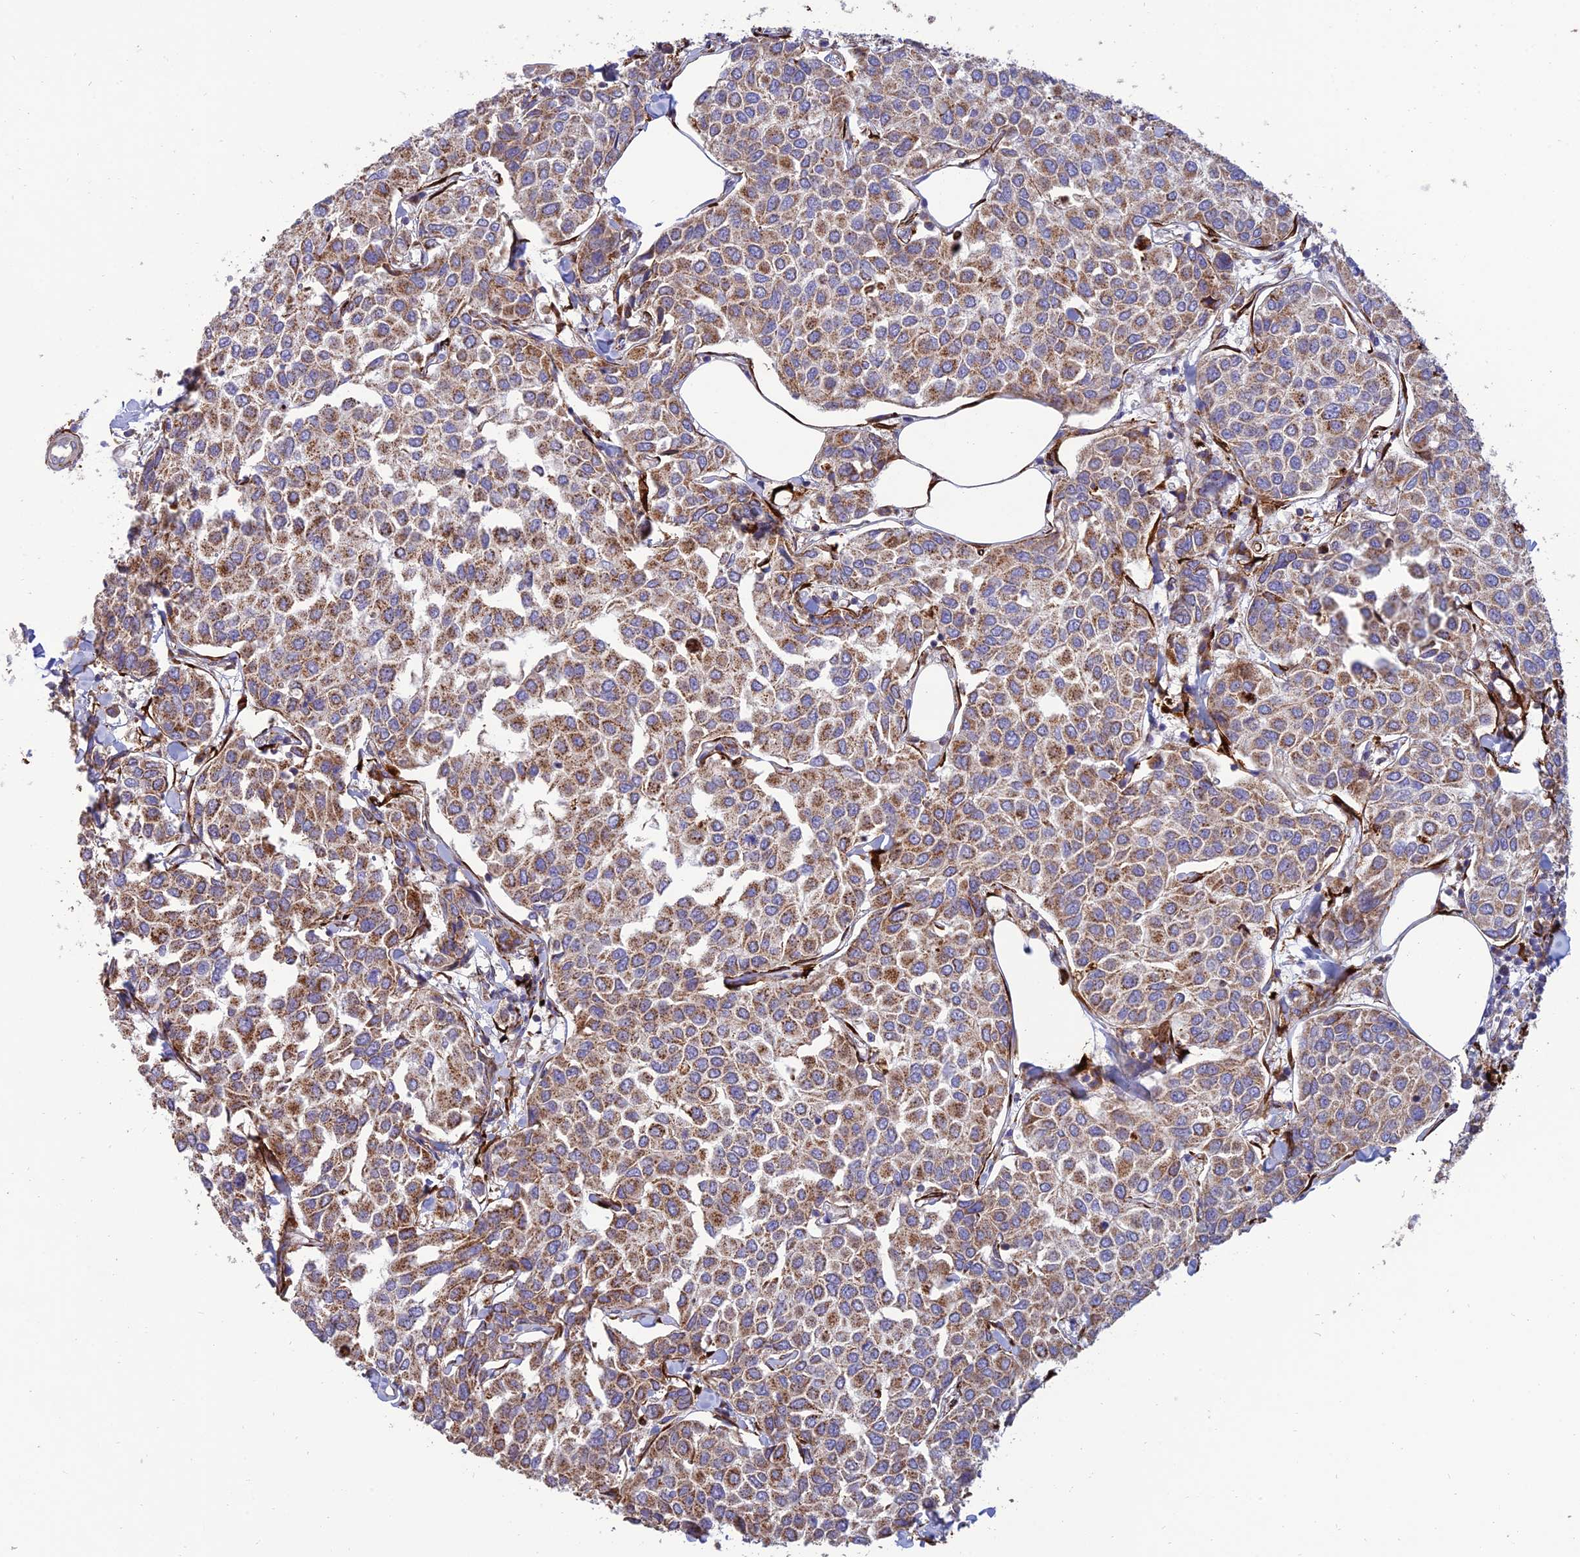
{"staining": {"intensity": "moderate", "quantity": ">75%", "location": "cytoplasmic/membranous"}, "tissue": "breast cancer", "cell_type": "Tumor cells", "image_type": "cancer", "snomed": [{"axis": "morphology", "description": "Duct carcinoma"}, {"axis": "topography", "description": "Breast"}], "caption": "Human breast cancer stained with a protein marker reveals moderate staining in tumor cells.", "gene": "RCN3", "patient": {"sex": "female", "age": 55}}